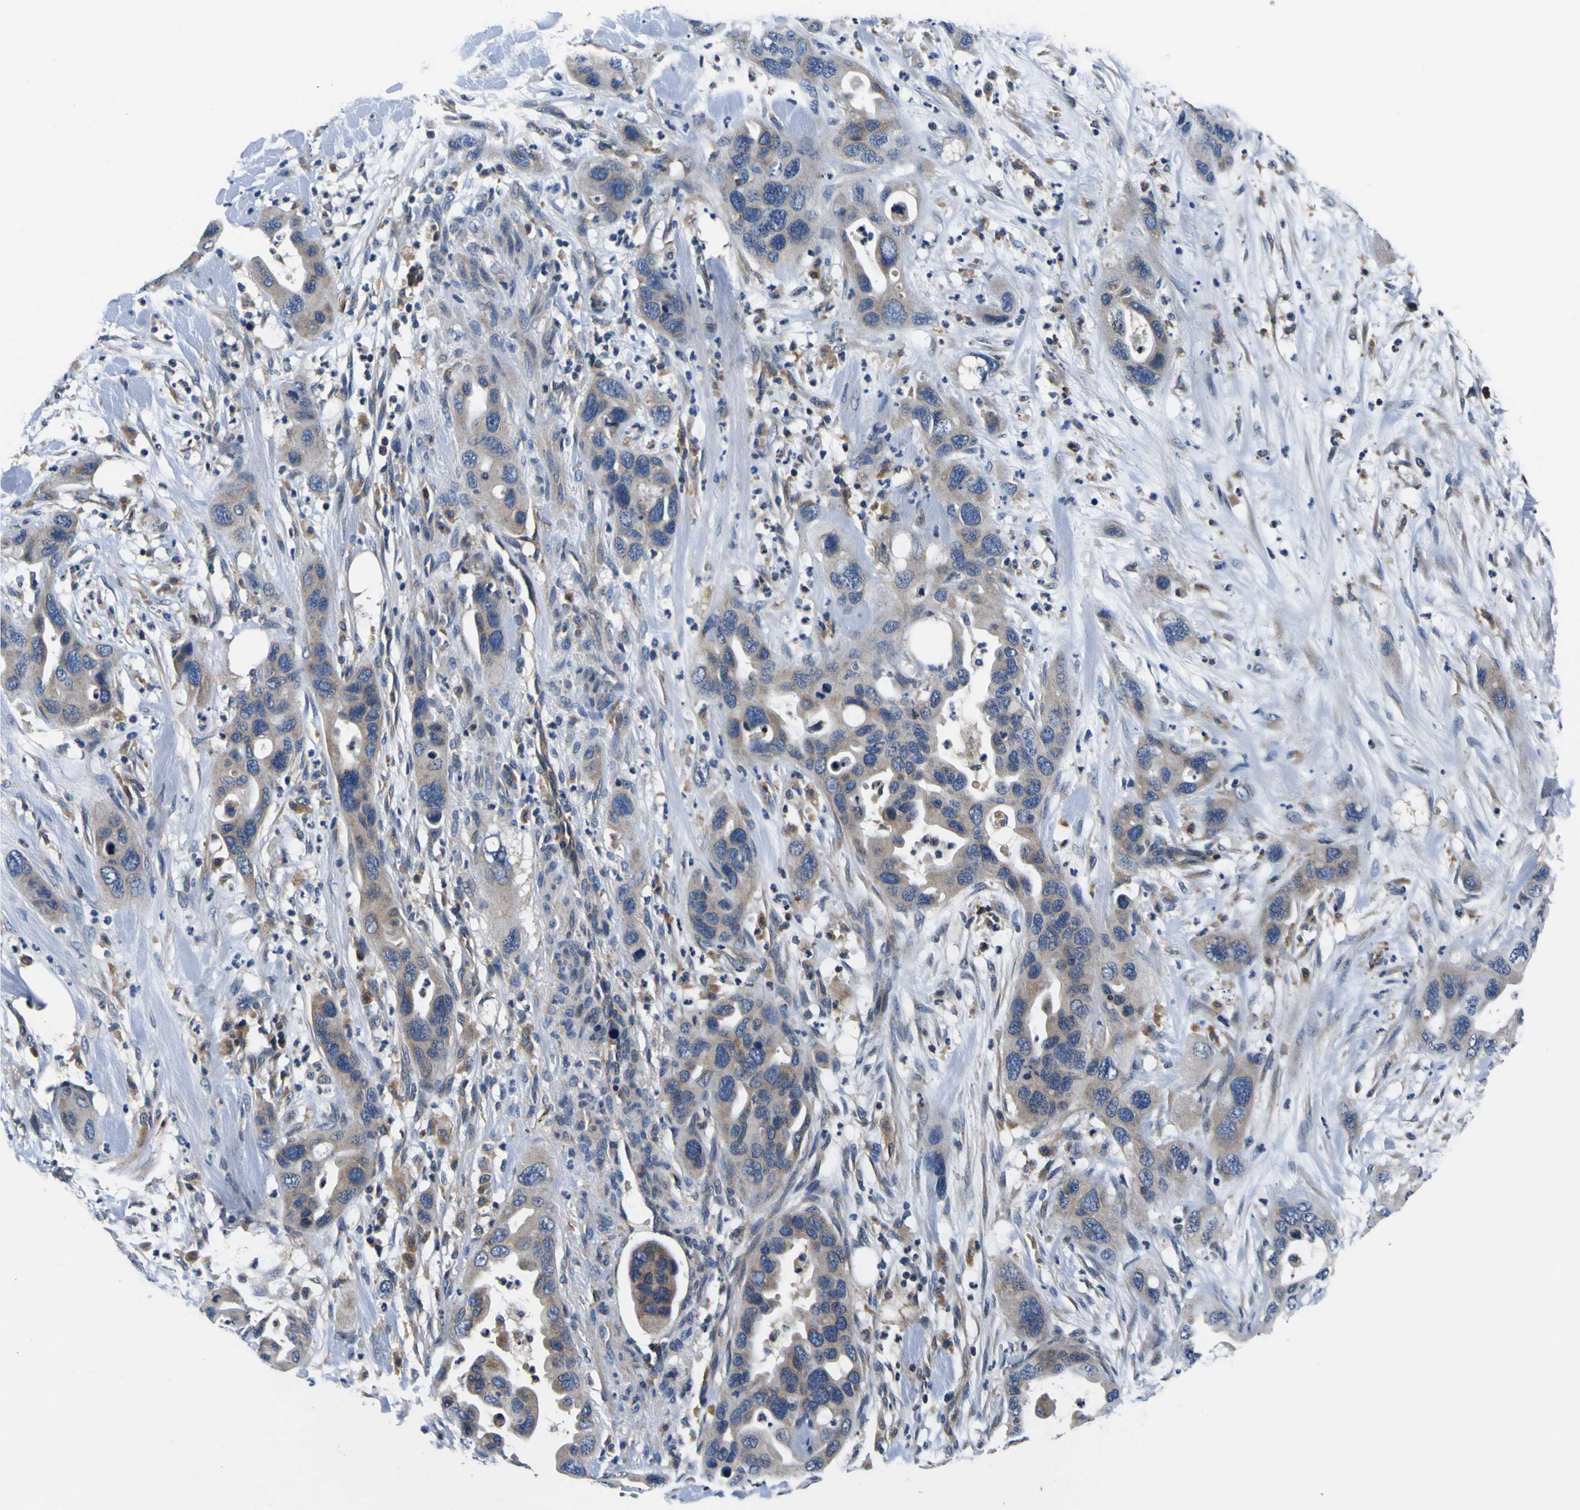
{"staining": {"intensity": "moderate", "quantity": ">75%", "location": "cytoplasmic/membranous"}, "tissue": "pancreatic cancer", "cell_type": "Tumor cells", "image_type": "cancer", "snomed": [{"axis": "morphology", "description": "Adenocarcinoma, NOS"}, {"axis": "topography", "description": "Pancreas"}], "caption": "A brown stain labels moderate cytoplasmic/membranous expression of a protein in human adenocarcinoma (pancreatic) tumor cells. (Brightfield microscopy of DAB IHC at high magnification).", "gene": "EPHB4", "patient": {"sex": "female", "age": 71}}